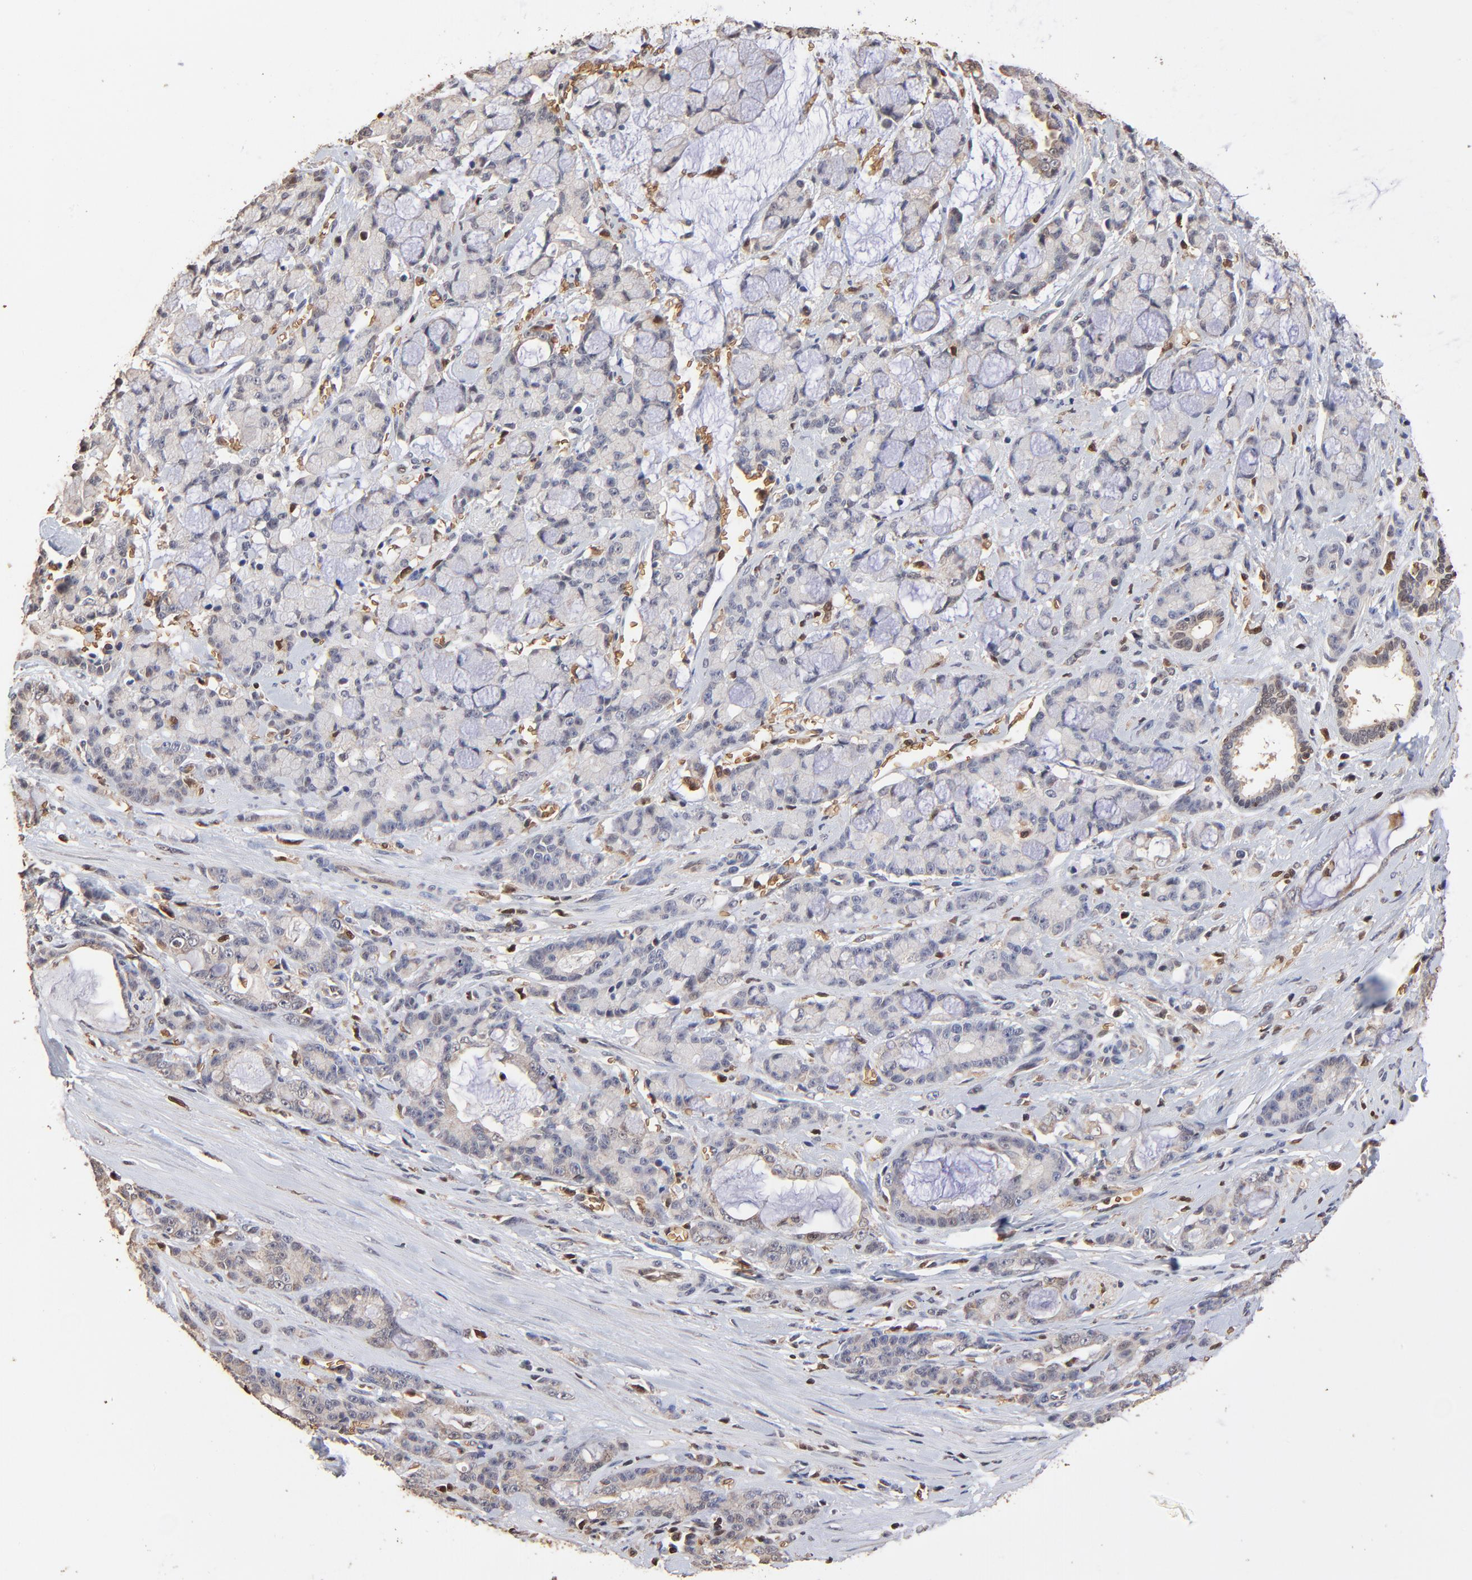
{"staining": {"intensity": "negative", "quantity": "none", "location": "none"}, "tissue": "pancreatic cancer", "cell_type": "Tumor cells", "image_type": "cancer", "snomed": [{"axis": "morphology", "description": "Adenocarcinoma, NOS"}, {"axis": "topography", "description": "Pancreas"}], "caption": "Histopathology image shows no protein expression in tumor cells of pancreatic adenocarcinoma tissue. (DAB (3,3'-diaminobenzidine) IHC visualized using brightfield microscopy, high magnification).", "gene": "CASP1", "patient": {"sex": "female", "age": 73}}